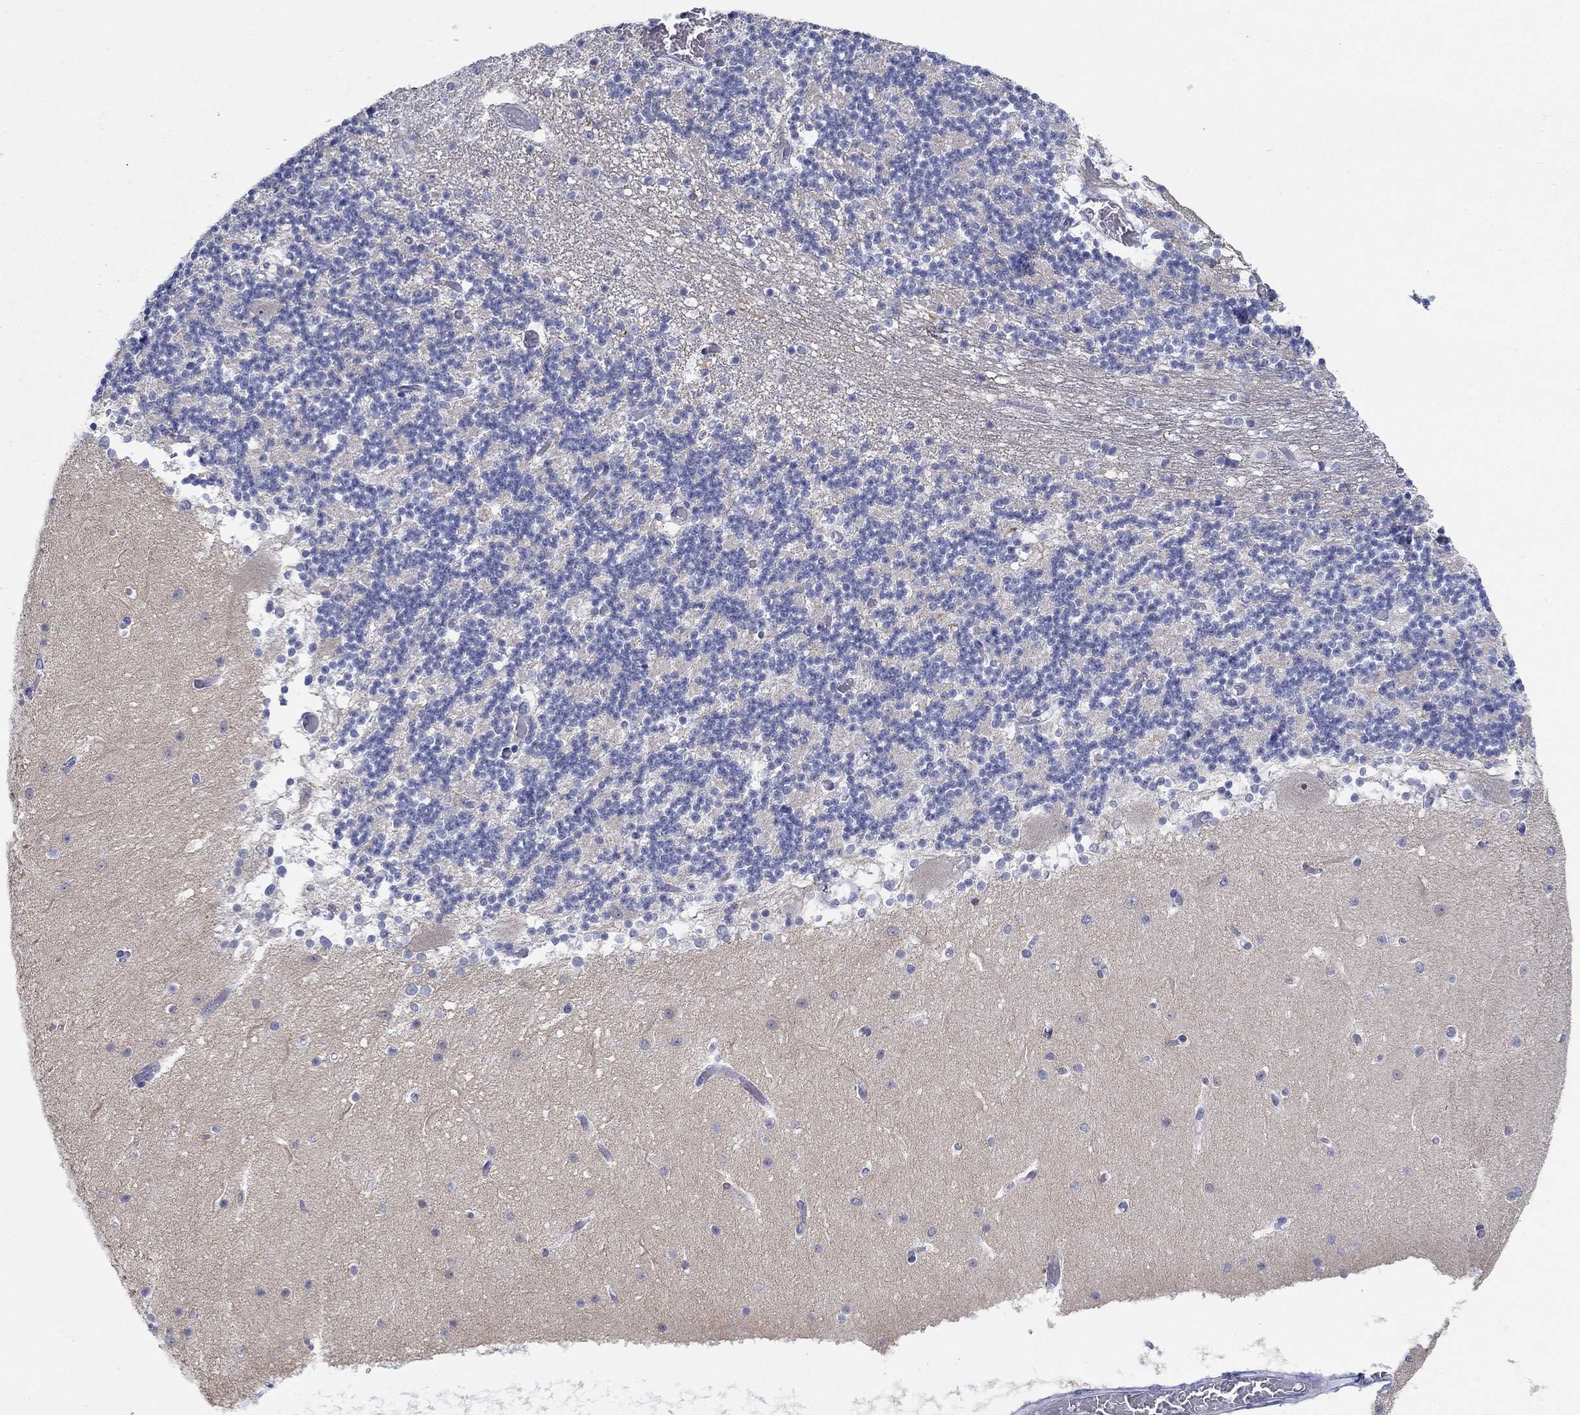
{"staining": {"intensity": "negative", "quantity": "none", "location": "none"}, "tissue": "cerebellum", "cell_type": "Cells in granular layer", "image_type": "normal", "snomed": [{"axis": "morphology", "description": "Normal tissue, NOS"}, {"axis": "topography", "description": "Cerebellum"}], "caption": "Protein analysis of benign cerebellum exhibits no significant expression in cells in granular layer.", "gene": "GRIA3", "patient": {"sex": "female", "age": 28}}